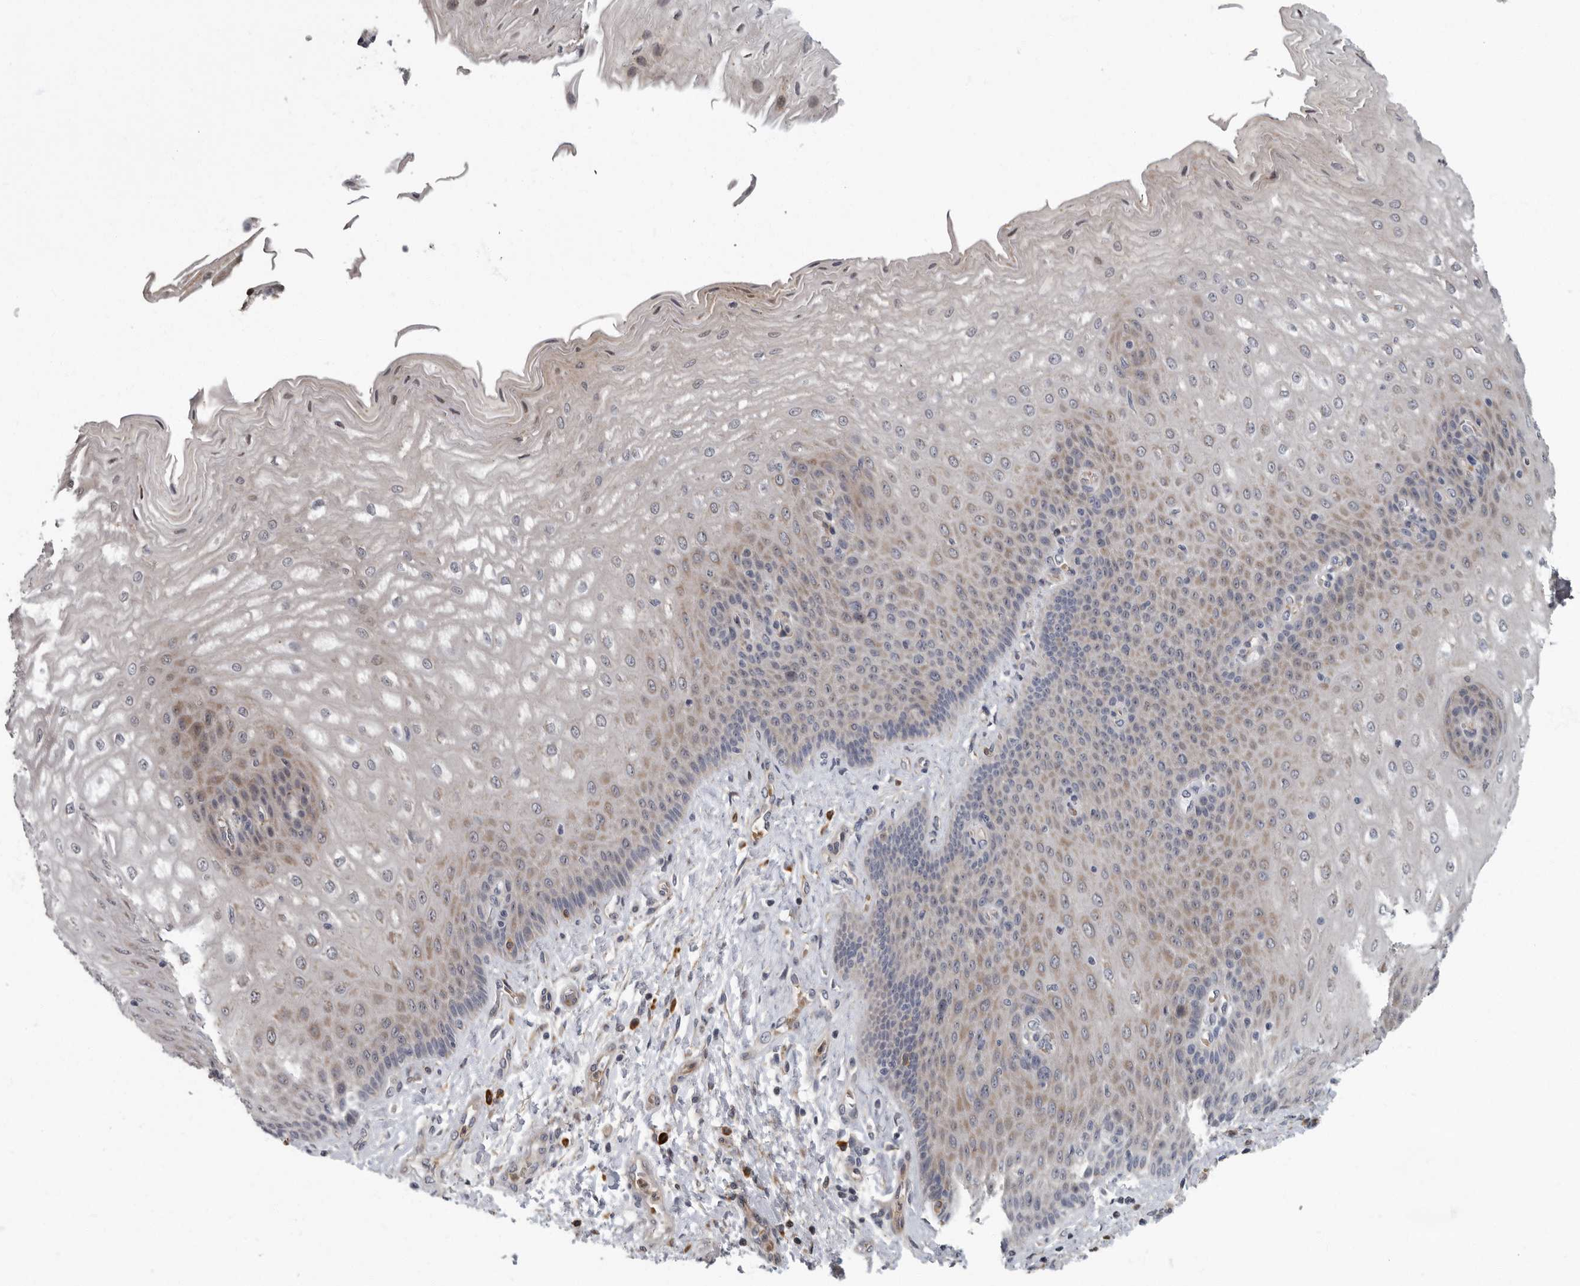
{"staining": {"intensity": "moderate", "quantity": ">75%", "location": "cytoplasmic/membranous,nuclear"}, "tissue": "esophagus", "cell_type": "Squamous epithelial cells", "image_type": "normal", "snomed": [{"axis": "morphology", "description": "Normal tissue, NOS"}, {"axis": "topography", "description": "Esophagus"}], "caption": "High-magnification brightfield microscopy of benign esophagus stained with DAB (brown) and counterstained with hematoxylin (blue). squamous epithelial cells exhibit moderate cytoplasmic/membranous,nuclear expression is present in approximately>75% of cells.", "gene": "PDCD11", "patient": {"sex": "male", "age": 54}}